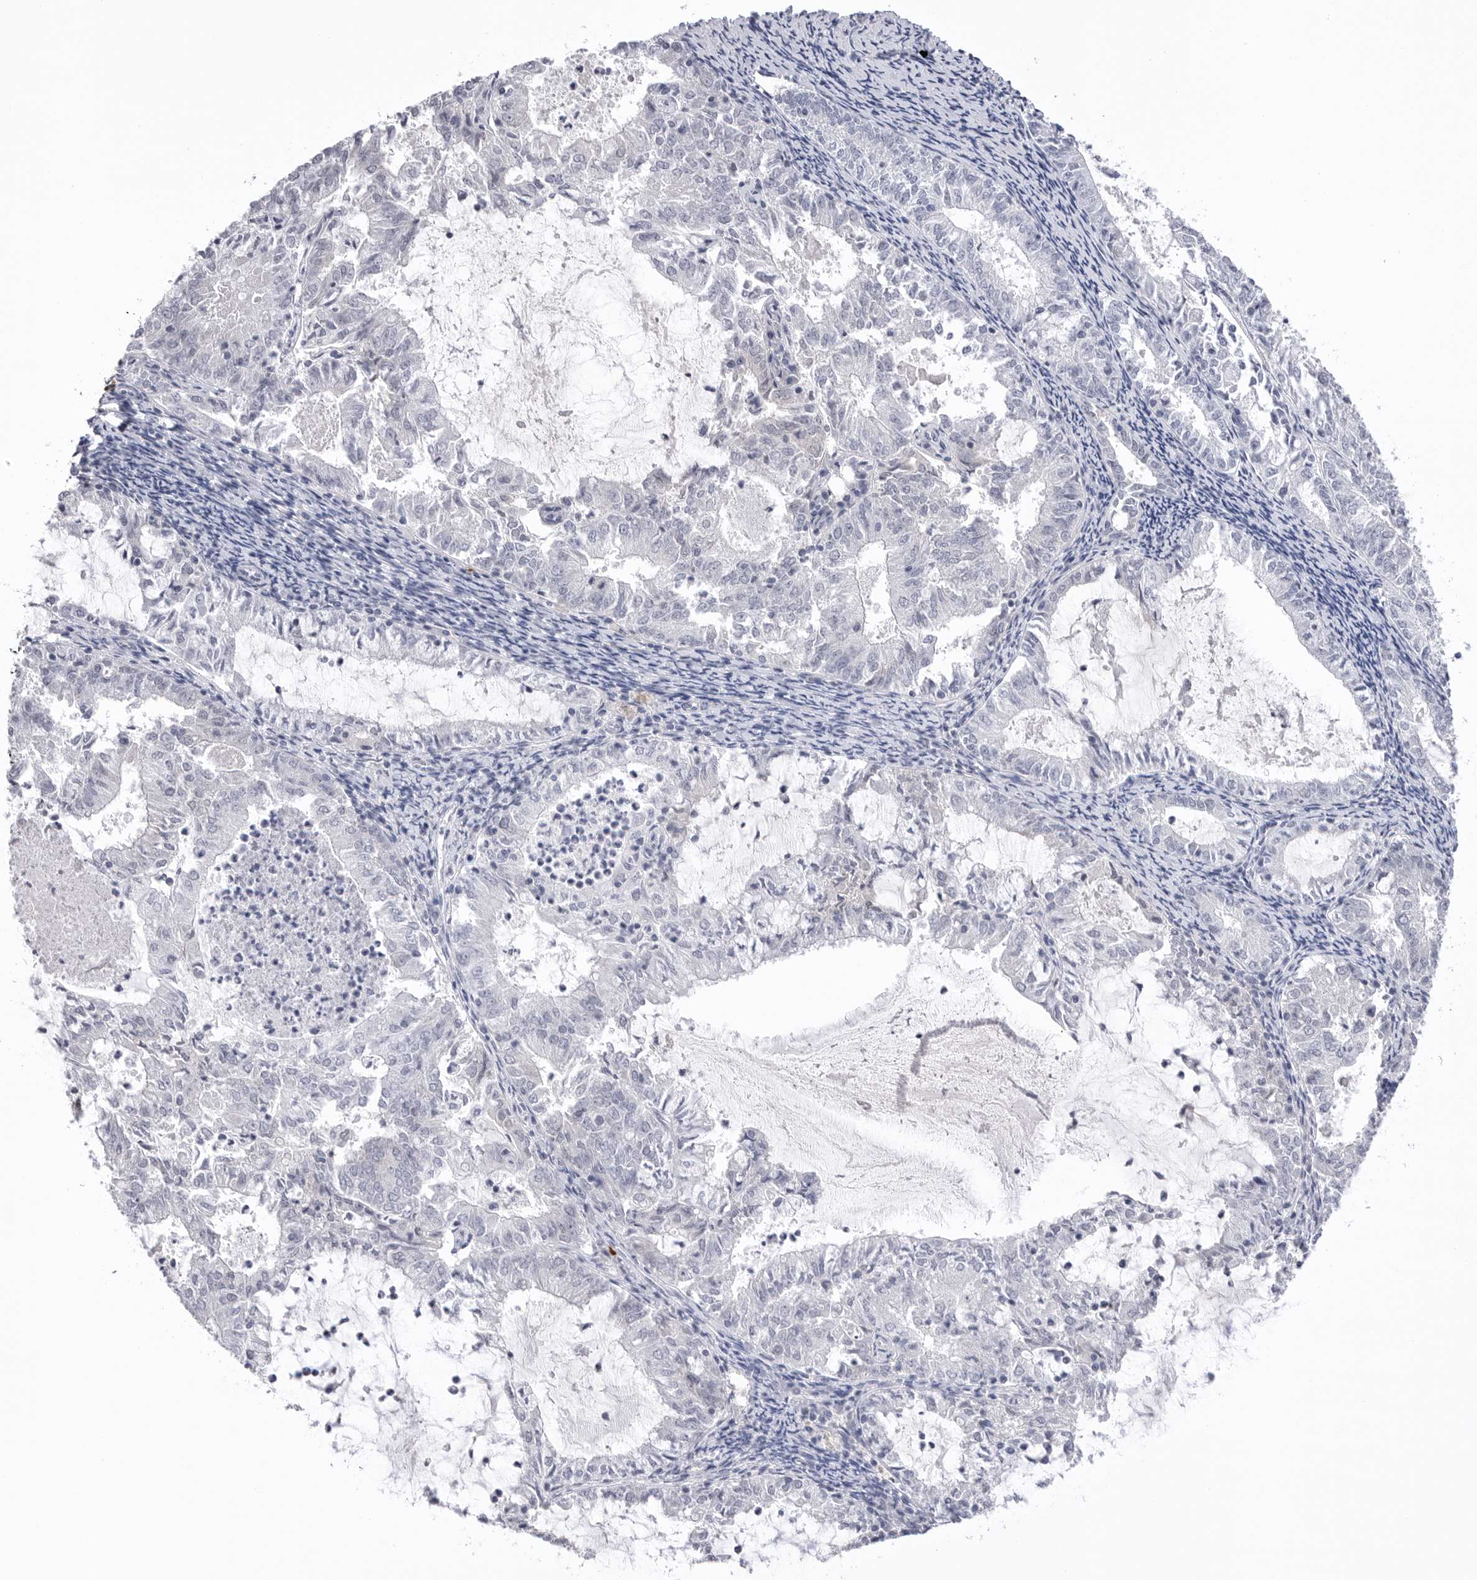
{"staining": {"intensity": "negative", "quantity": "none", "location": "none"}, "tissue": "endometrial cancer", "cell_type": "Tumor cells", "image_type": "cancer", "snomed": [{"axis": "morphology", "description": "Adenocarcinoma, NOS"}, {"axis": "topography", "description": "Endometrium"}], "caption": "A micrograph of human endometrial cancer (adenocarcinoma) is negative for staining in tumor cells. (DAB (3,3'-diaminobenzidine) immunohistochemistry (IHC) with hematoxylin counter stain).", "gene": "DLGAP3", "patient": {"sex": "female", "age": 57}}